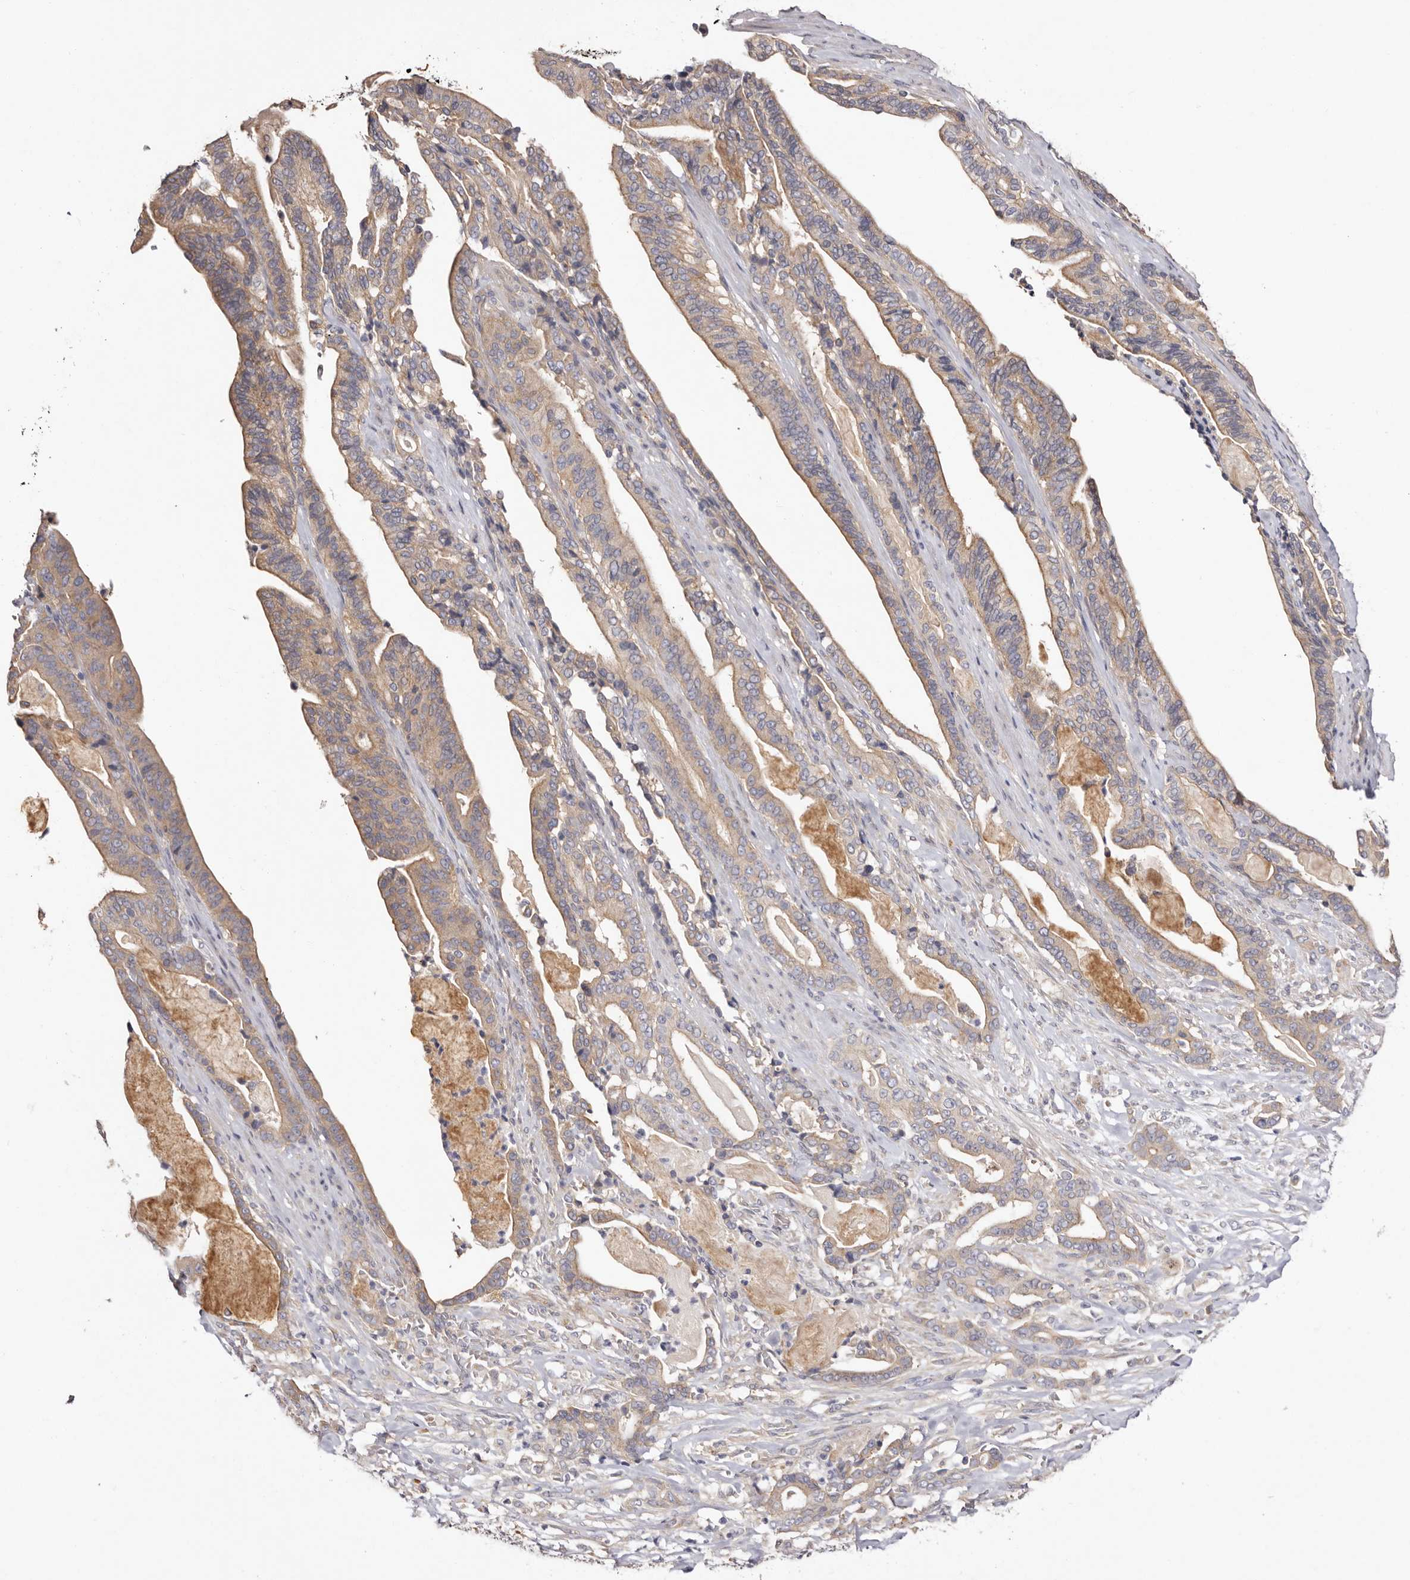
{"staining": {"intensity": "moderate", "quantity": ">75%", "location": "cytoplasmic/membranous"}, "tissue": "pancreatic cancer", "cell_type": "Tumor cells", "image_type": "cancer", "snomed": [{"axis": "morphology", "description": "Adenocarcinoma, NOS"}, {"axis": "topography", "description": "Pancreas"}], "caption": "Immunohistochemical staining of pancreatic adenocarcinoma demonstrates medium levels of moderate cytoplasmic/membranous staining in about >75% of tumor cells.", "gene": "FAM167B", "patient": {"sex": "male", "age": 63}}